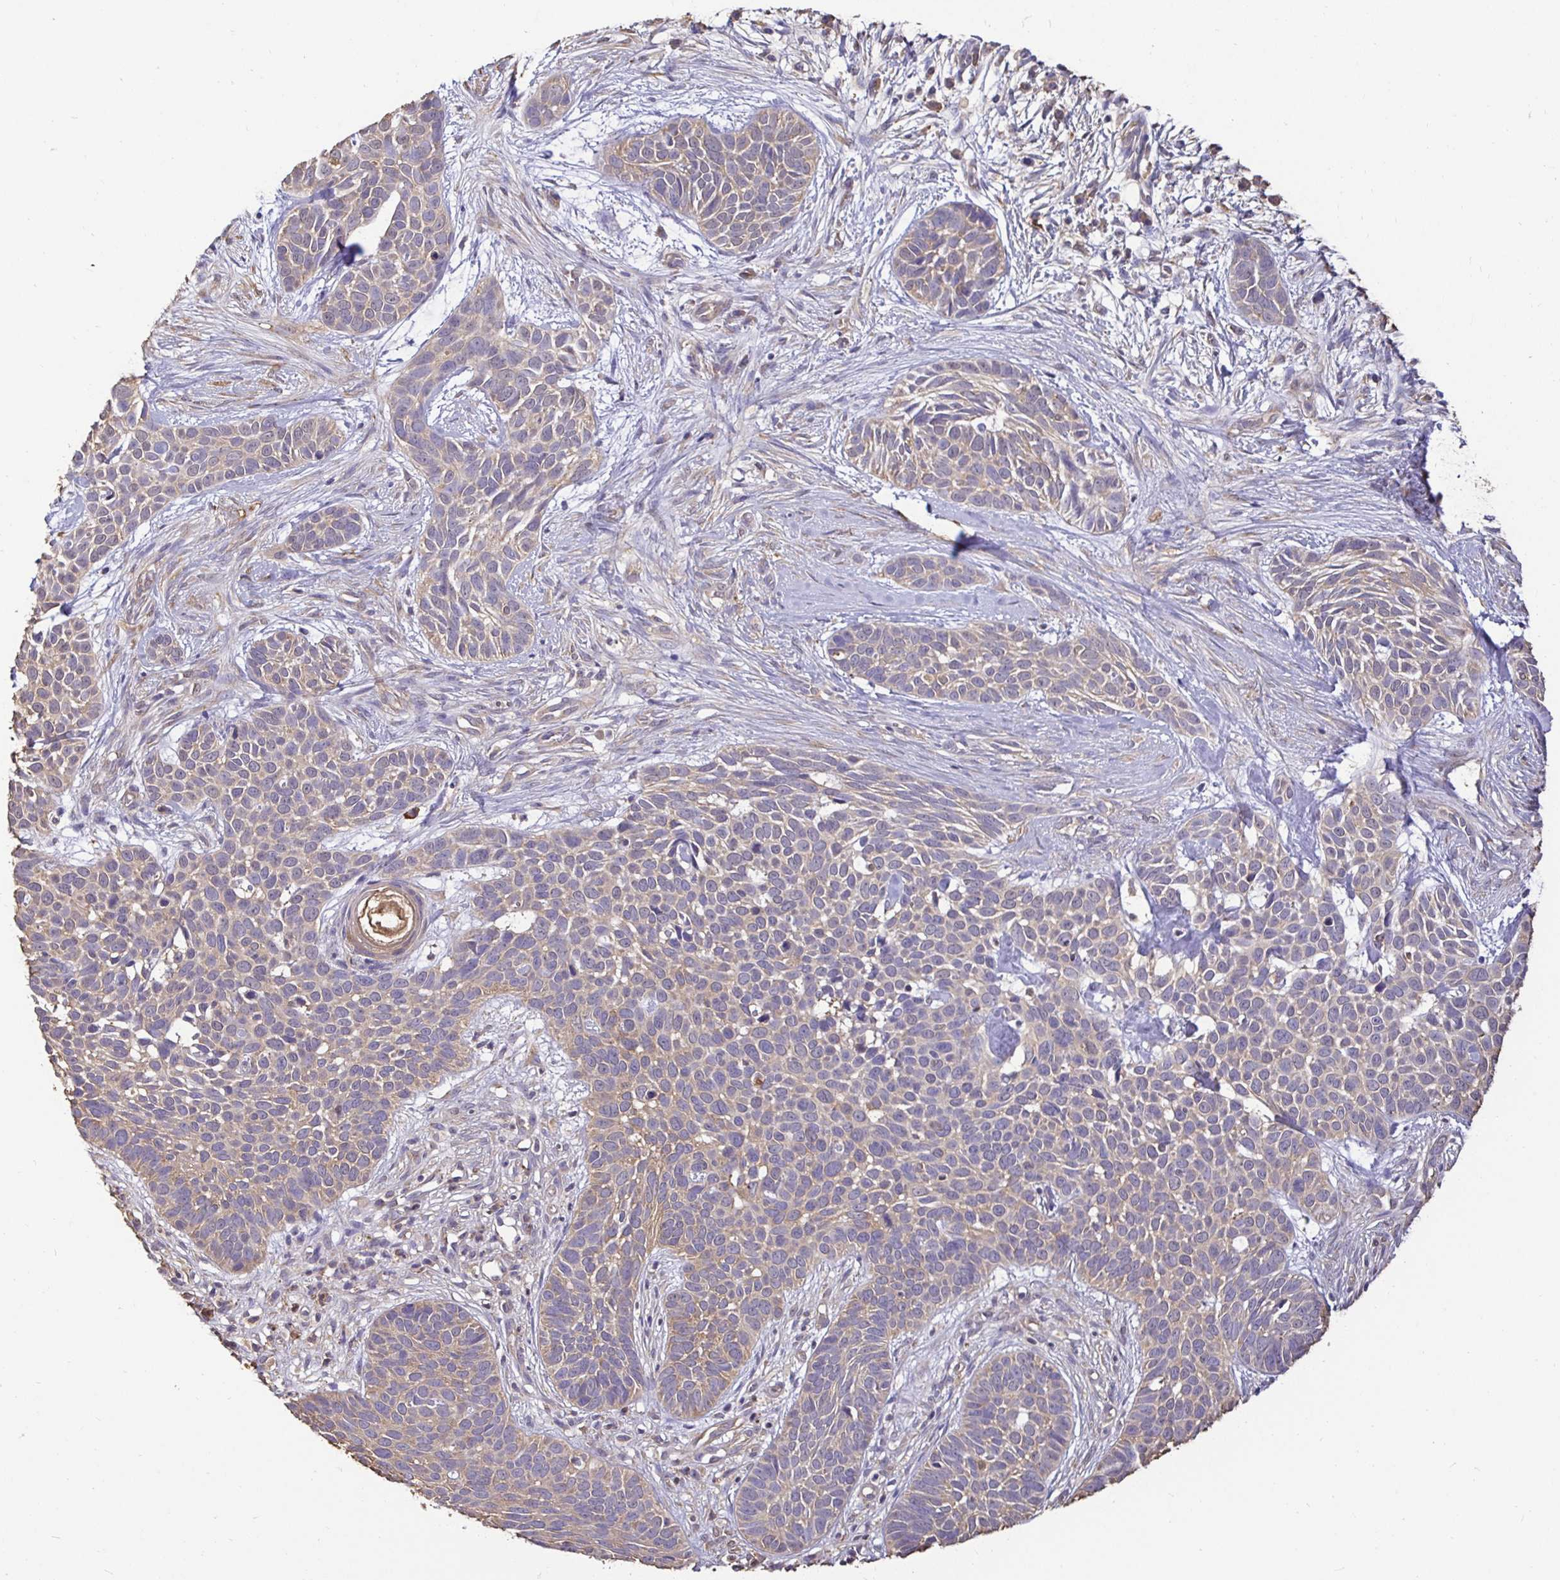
{"staining": {"intensity": "weak", "quantity": "<25%", "location": "cytoplasmic/membranous"}, "tissue": "skin cancer", "cell_type": "Tumor cells", "image_type": "cancer", "snomed": [{"axis": "morphology", "description": "Basal cell carcinoma"}, {"axis": "topography", "description": "Skin"}], "caption": "Immunohistochemistry (IHC) histopathology image of skin cancer (basal cell carcinoma) stained for a protein (brown), which demonstrates no expression in tumor cells.", "gene": "MAPK8IP3", "patient": {"sex": "male", "age": 69}}